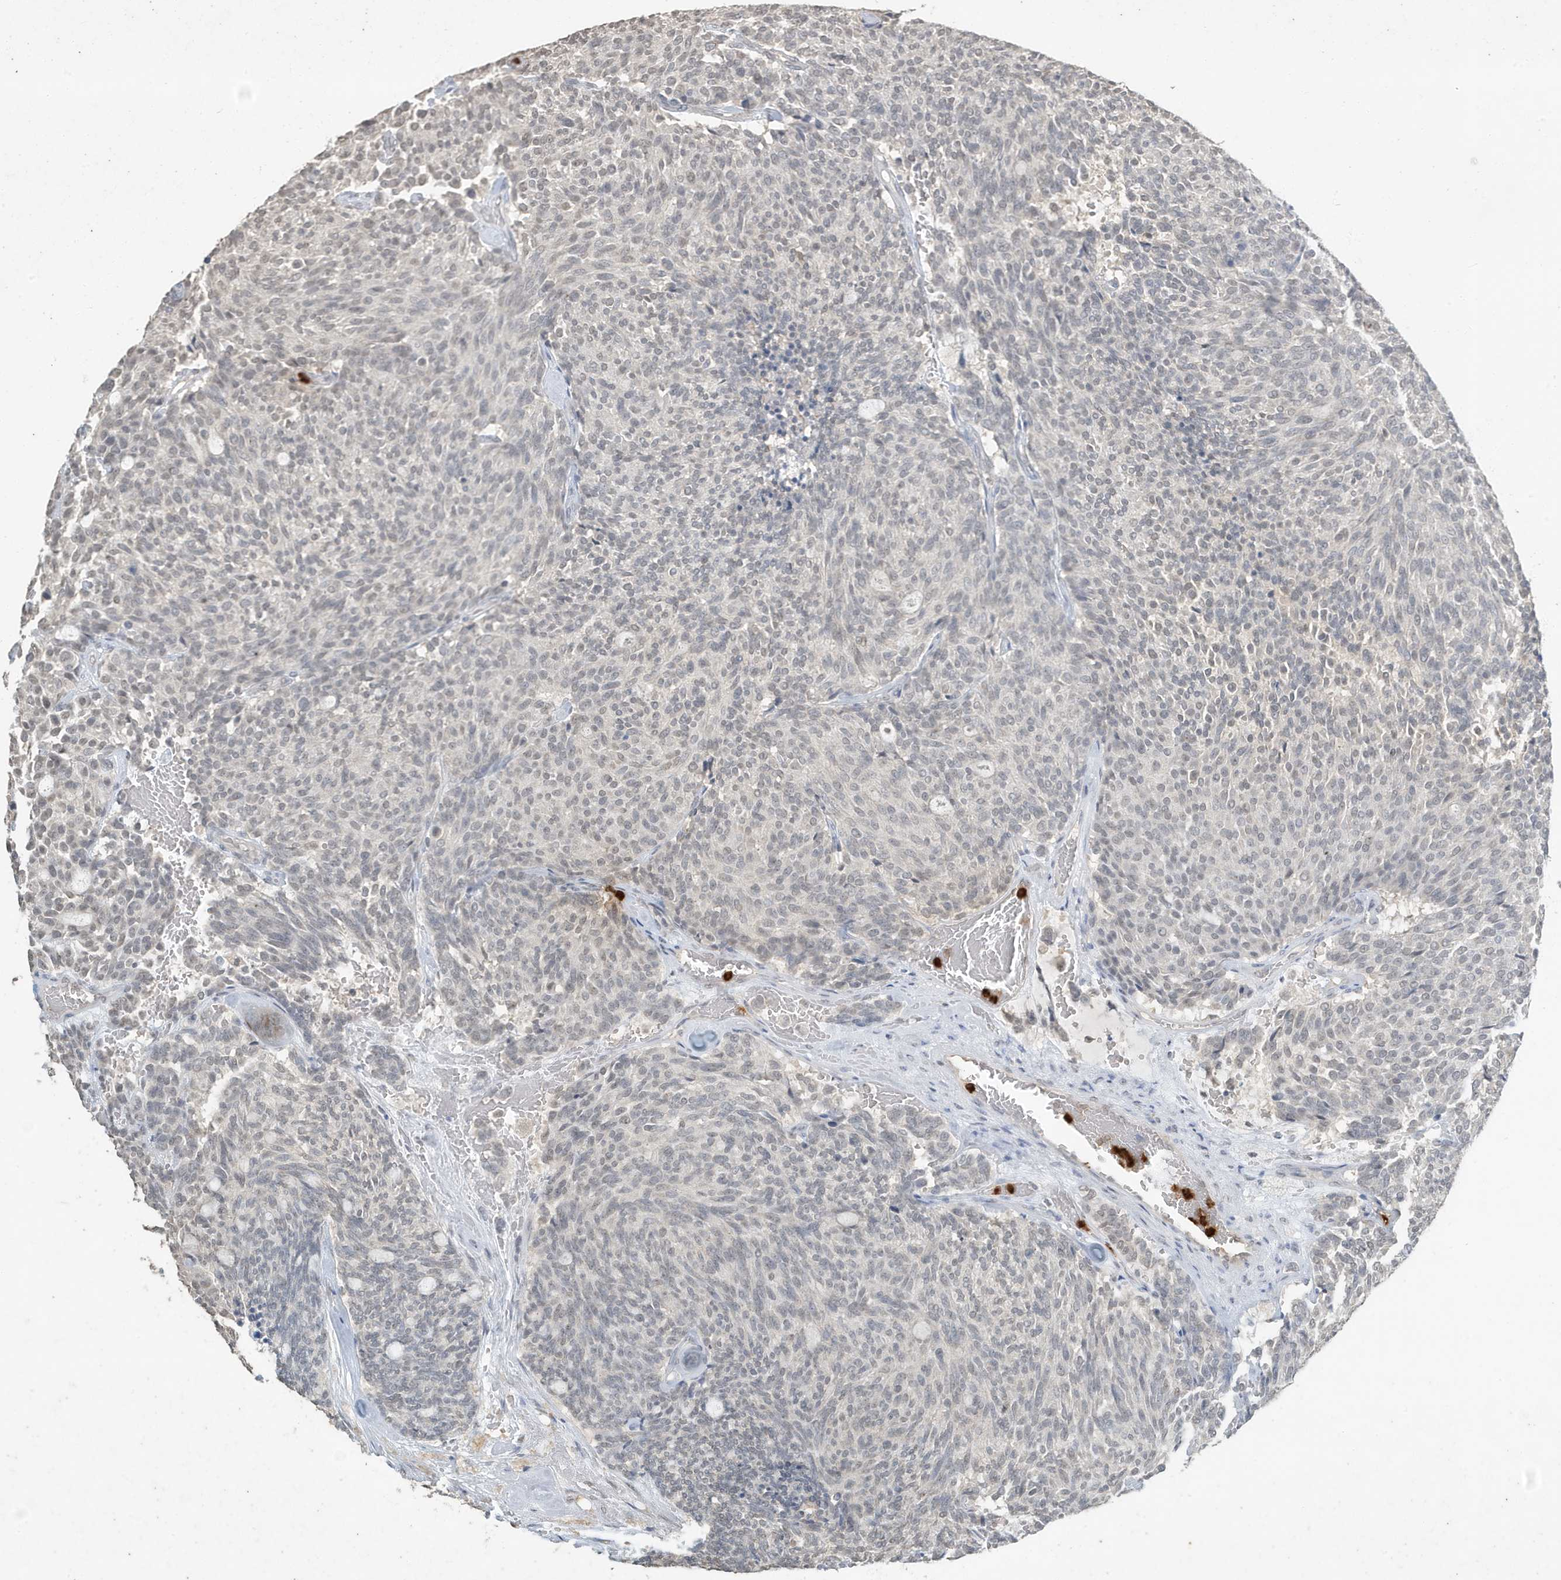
{"staining": {"intensity": "weak", "quantity": "<25%", "location": "nuclear"}, "tissue": "carcinoid", "cell_type": "Tumor cells", "image_type": "cancer", "snomed": [{"axis": "morphology", "description": "Carcinoid, malignant, NOS"}, {"axis": "topography", "description": "Pancreas"}], "caption": "The histopathology image displays no staining of tumor cells in carcinoid.", "gene": "DEFA1", "patient": {"sex": "female", "age": 54}}